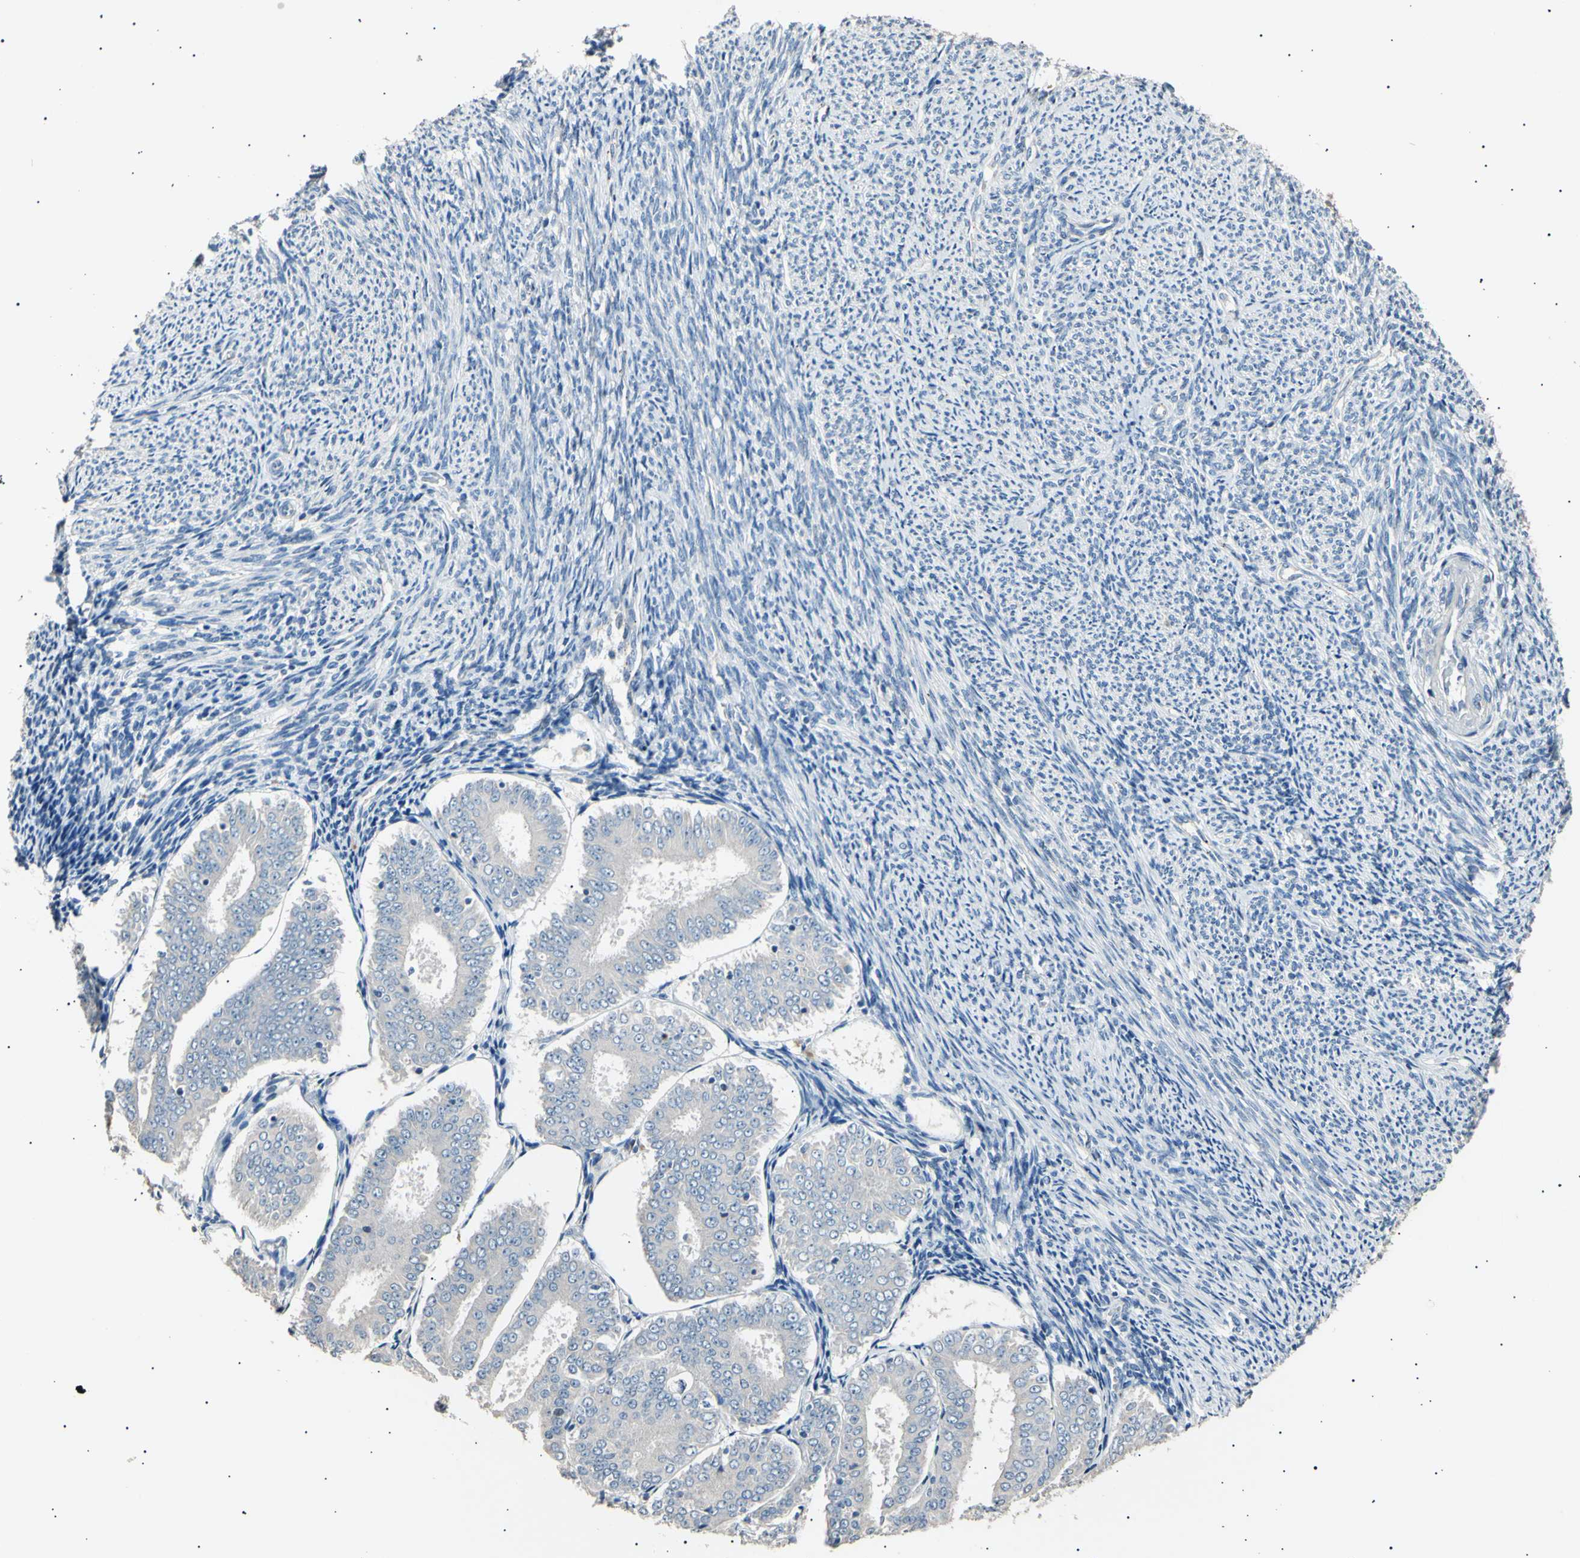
{"staining": {"intensity": "negative", "quantity": "none", "location": "none"}, "tissue": "endometrial cancer", "cell_type": "Tumor cells", "image_type": "cancer", "snomed": [{"axis": "morphology", "description": "Adenocarcinoma, NOS"}, {"axis": "topography", "description": "Endometrium"}], "caption": "Tumor cells show no significant protein positivity in endometrial adenocarcinoma.", "gene": "LDLR", "patient": {"sex": "female", "age": 63}}